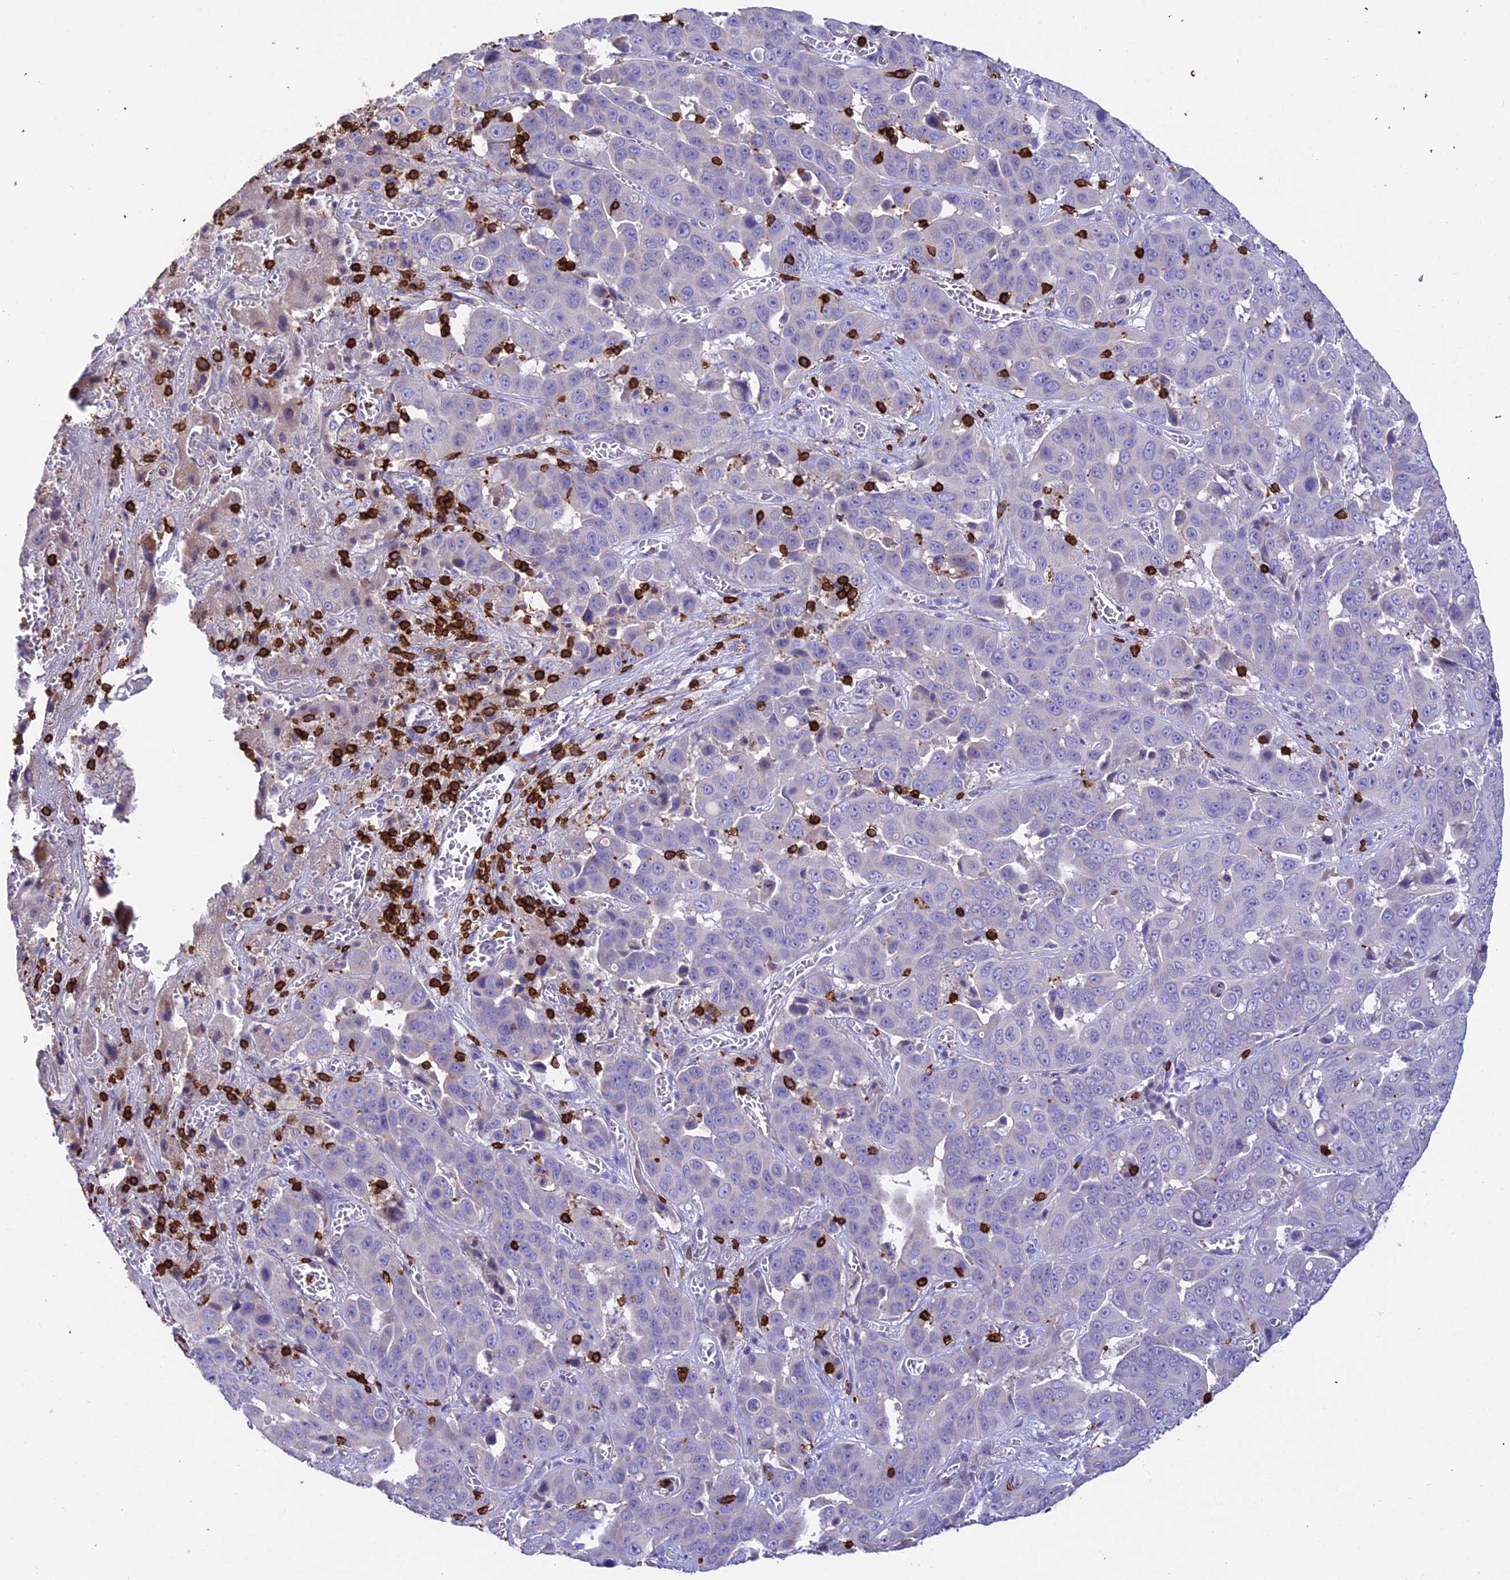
{"staining": {"intensity": "negative", "quantity": "none", "location": "none"}, "tissue": "liver cancer", "cell_type": "Tumor cells", "image_type": "cancer", "snomed": [{"axis": "morphology", "description": "Cholangiocarcinoma"}, {"axis": "topography", "description": "Liver"}], "caption": "The IHC micrograph has no significant positivity in tumor cells of liver cancer (cholangiocarcinoma) tissue. (Brightfield microscopy of DAB immunohistochemistry at high magnification).", "gene": "PTPRCAP", "patient": {"sex": "female", "age": 52}}